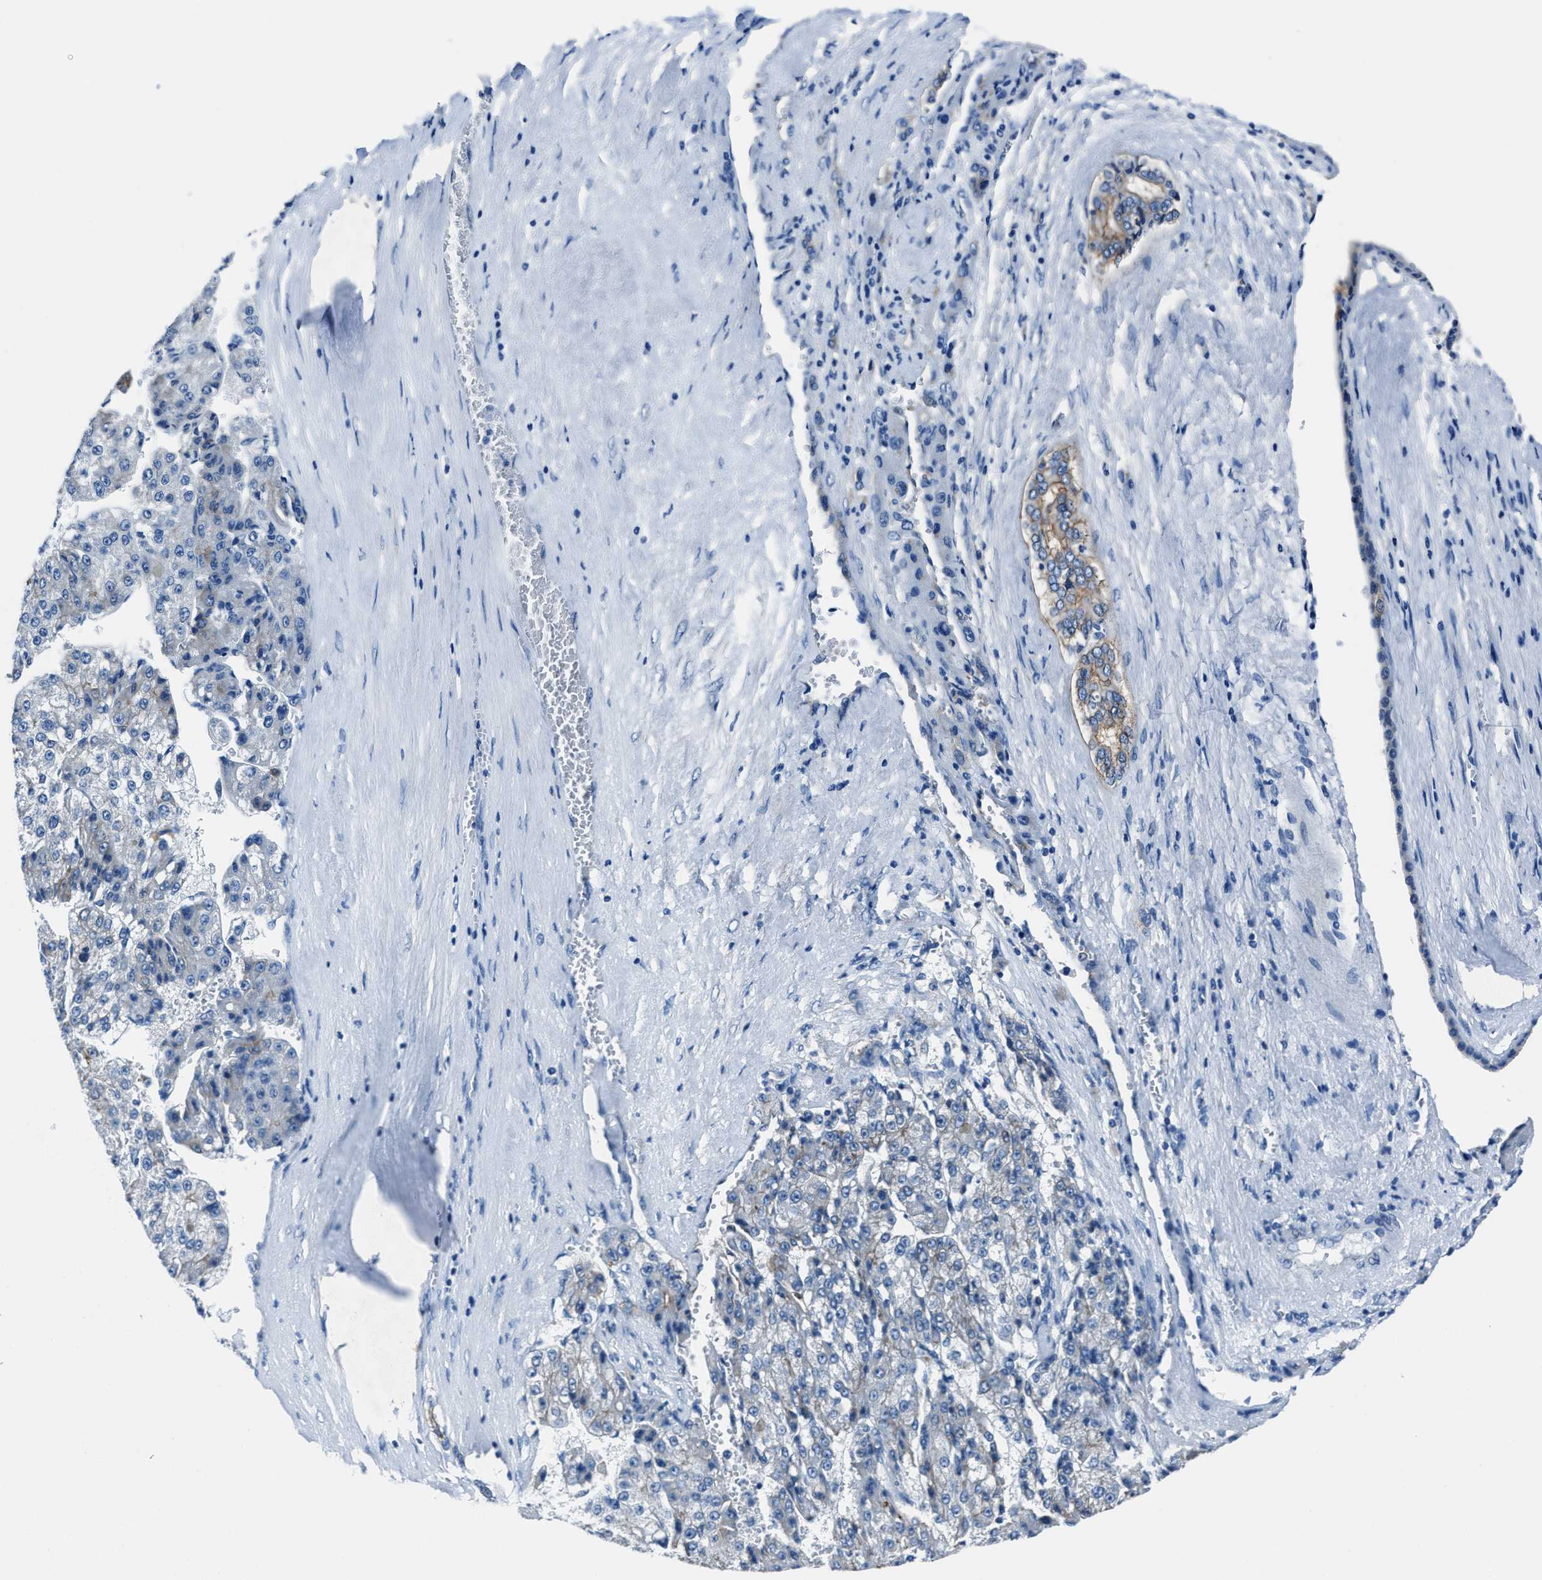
{"staining": {"intensity": "weak", "quantity": "<25%", "location": "cytoplasmic/membranous"}, "tissue": "liver cancer", "cell_type": "Tumor cells", "image_type": "cancer", "snomed": [{"axis": "morphology", "description": "Carcinoma, Hepatocellular, NOS"}, {"axis": "topography", "description": "Liver"}], "caption": "The histopathology image reveals no significant staining in tumor cells of liver cancer (hepatocellular carcinoma).", "gene": "LMO7", "patient": {"sex": "female", "age": 73}}